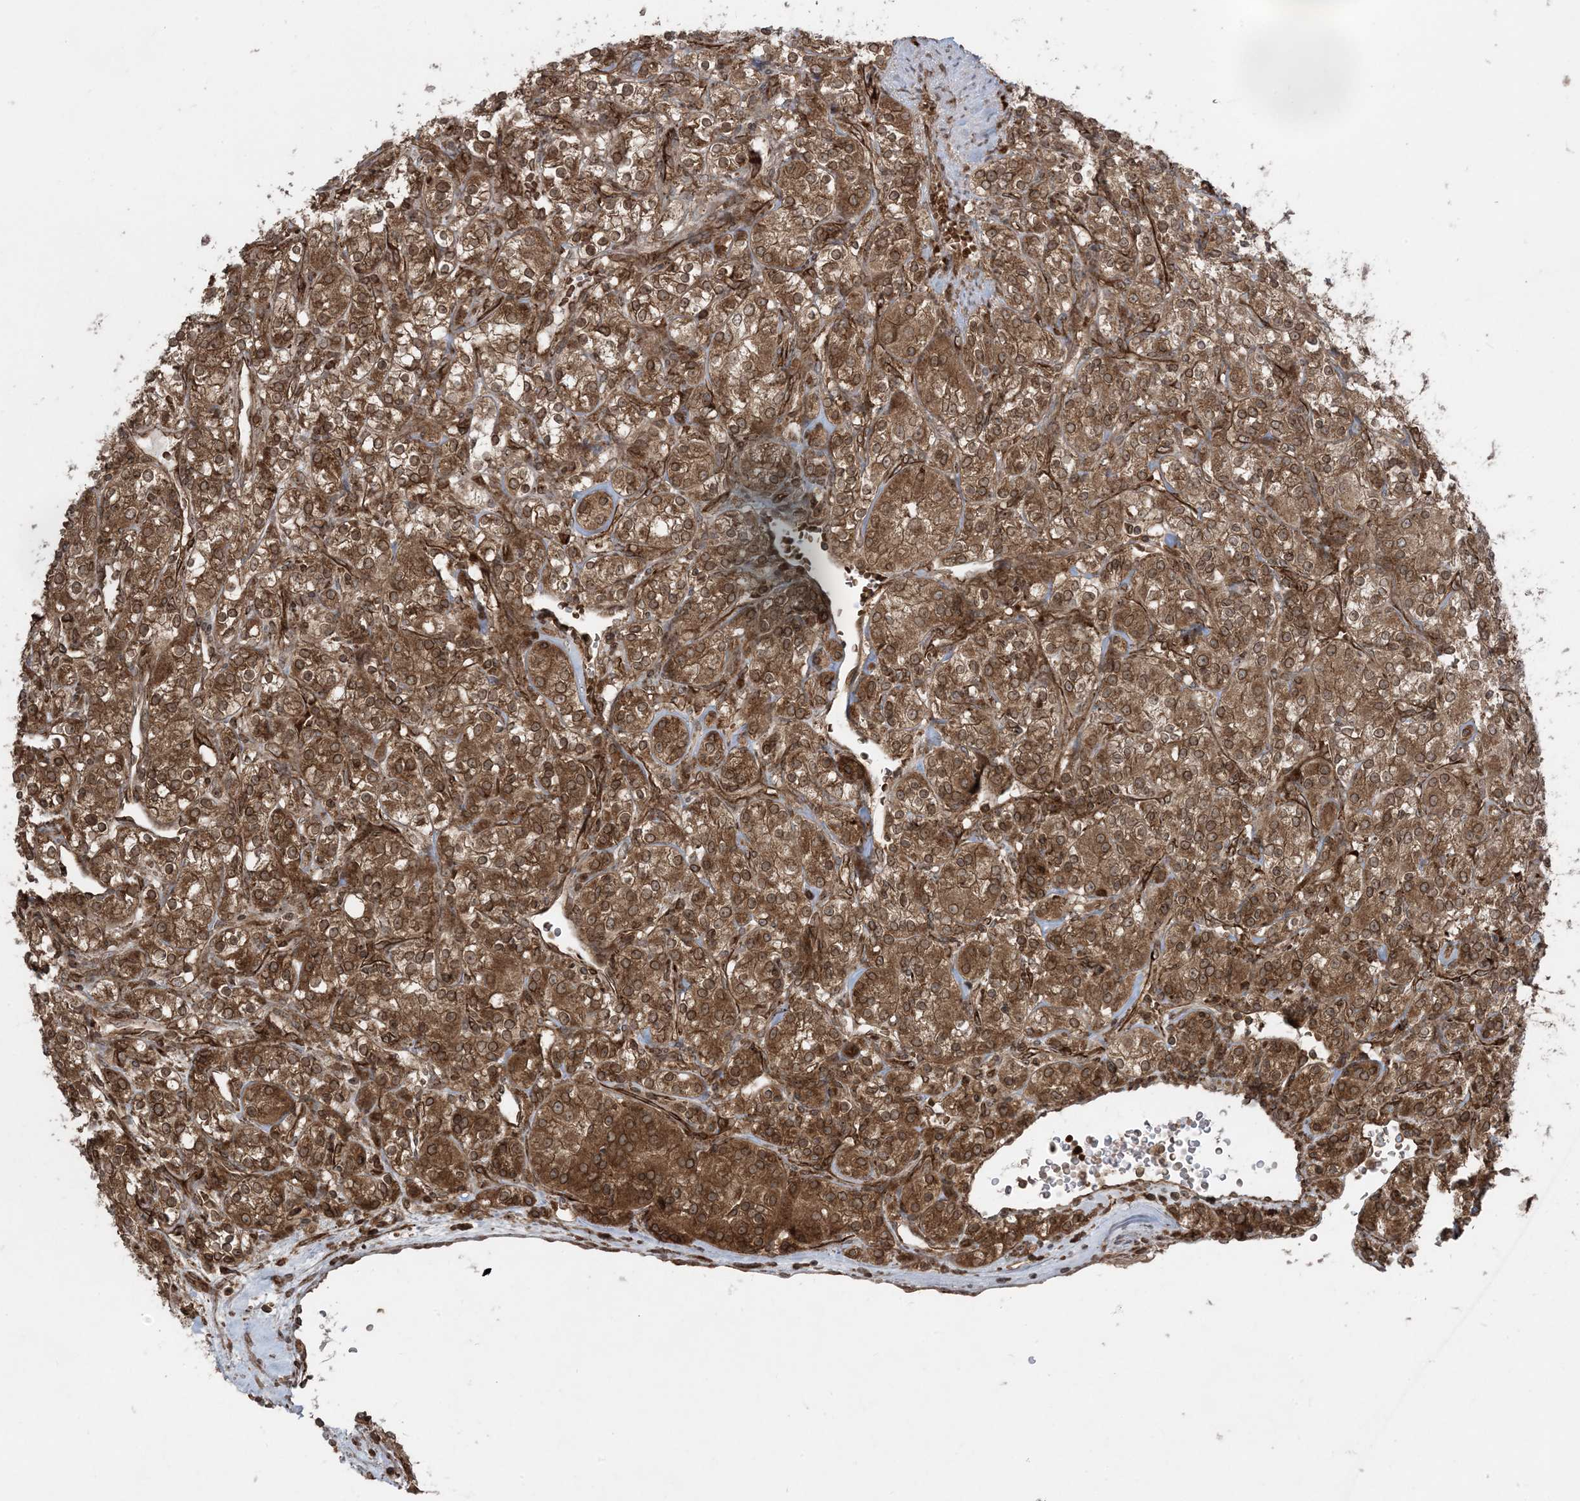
{"staining": {"intensity": "strong", "quantity": ">75%", "location": "cytoplasmic/membranous,nuclear"}, "tissue": "renal cancer", "cell_type": "Tumor cells", "image_type": "cancer", "snomed": [{"axis": "morphology", "description": "Adenocarcinoma, NOS"}, {"axis": "topography", "description": "Kidney"}], "caption": "The image exhibits immunohistochemical staining of renal cancer (adenocarcinoma). There is strong cytoplasmic/membranous and nuclear staining is identified in approximately >75% of tumor cells.", "gene": "DDX19B", "patient": {"sex": "male", "age": 77}}